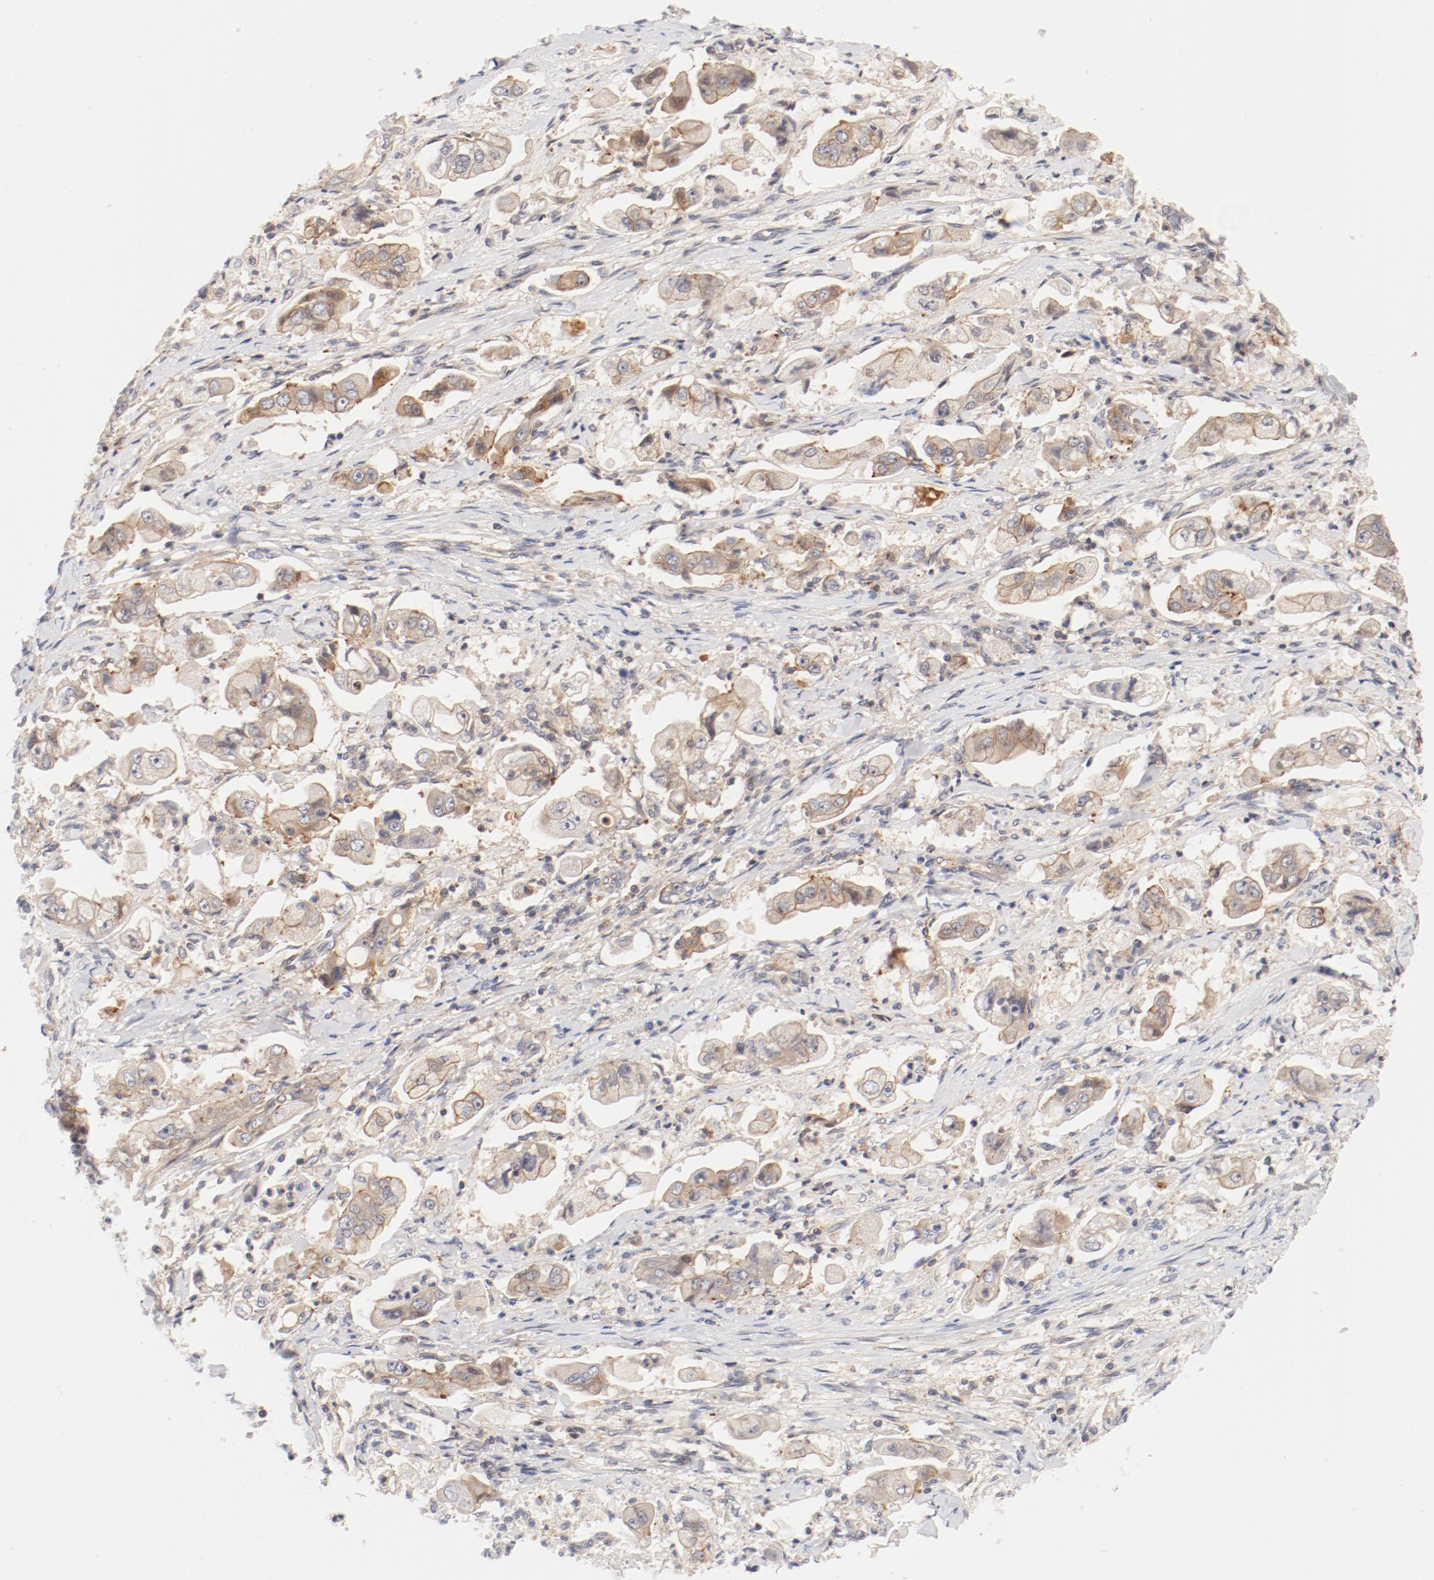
{"staining": {"intensity": "weak", "quantity": "25%-75%", "location": "cytoplasmic/membranous"}, "tissue": "stomach cancer", "cell_type": "Tumor cells", "image_type": "cancer", "snomed": [{"axis": "morphology", "description": "Adenocarcinoma, NOS"}, {"axis": "topography", "description": "Stomach"}], "caption": "High-power microscopy captured an immunohistochemistry (IHC) image of adenocarcinoma (stomach), revealing weak cytoplasmic/membranous staining in approximately 25%-75% of tumor cells.", "gene": "ZNF267", "patient": {"sex": "male", "age": 62}}